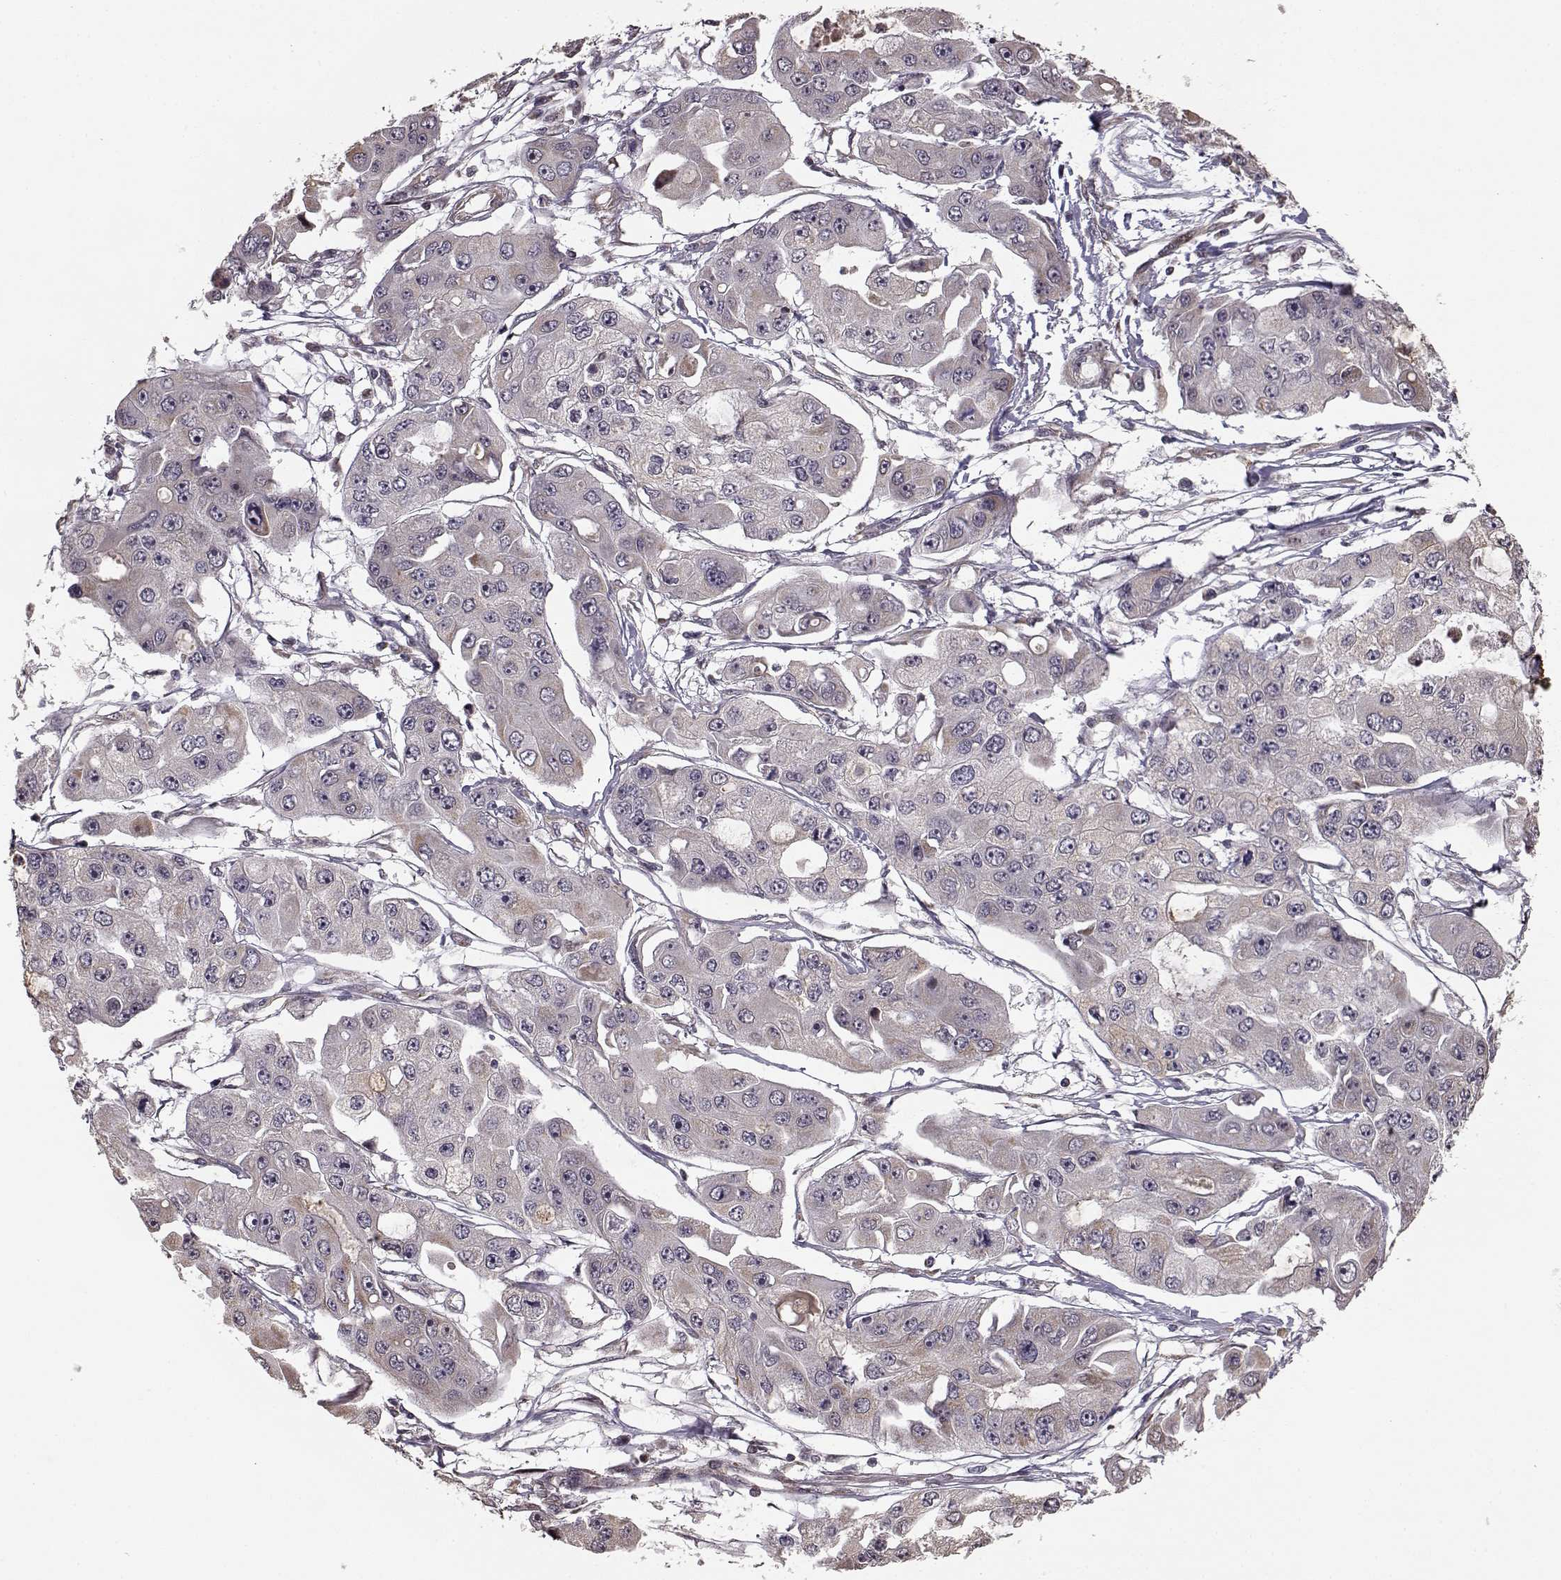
{"staining": {"intensity": "negative", "quantity": "none", "location": "none"}, "tissue": "ovarian cancer", "cell_type": "Tumor cells", "image_type": "cancer", "snomed": [{"axis": "morphology", "description": "Cystadenocarcinoma, serous, NOS"}, {"axis": "topography", "description": "Ovary"}], "caption": "Immunohistochemistry photomicrograph of neoplastic tissue: serous cystadenocarcinoma (ovarian) stained with DAB displays no significant protein staining in tumor cells.", "gene": "BACH2", "patient": {"sex": "female", "age": 56}}